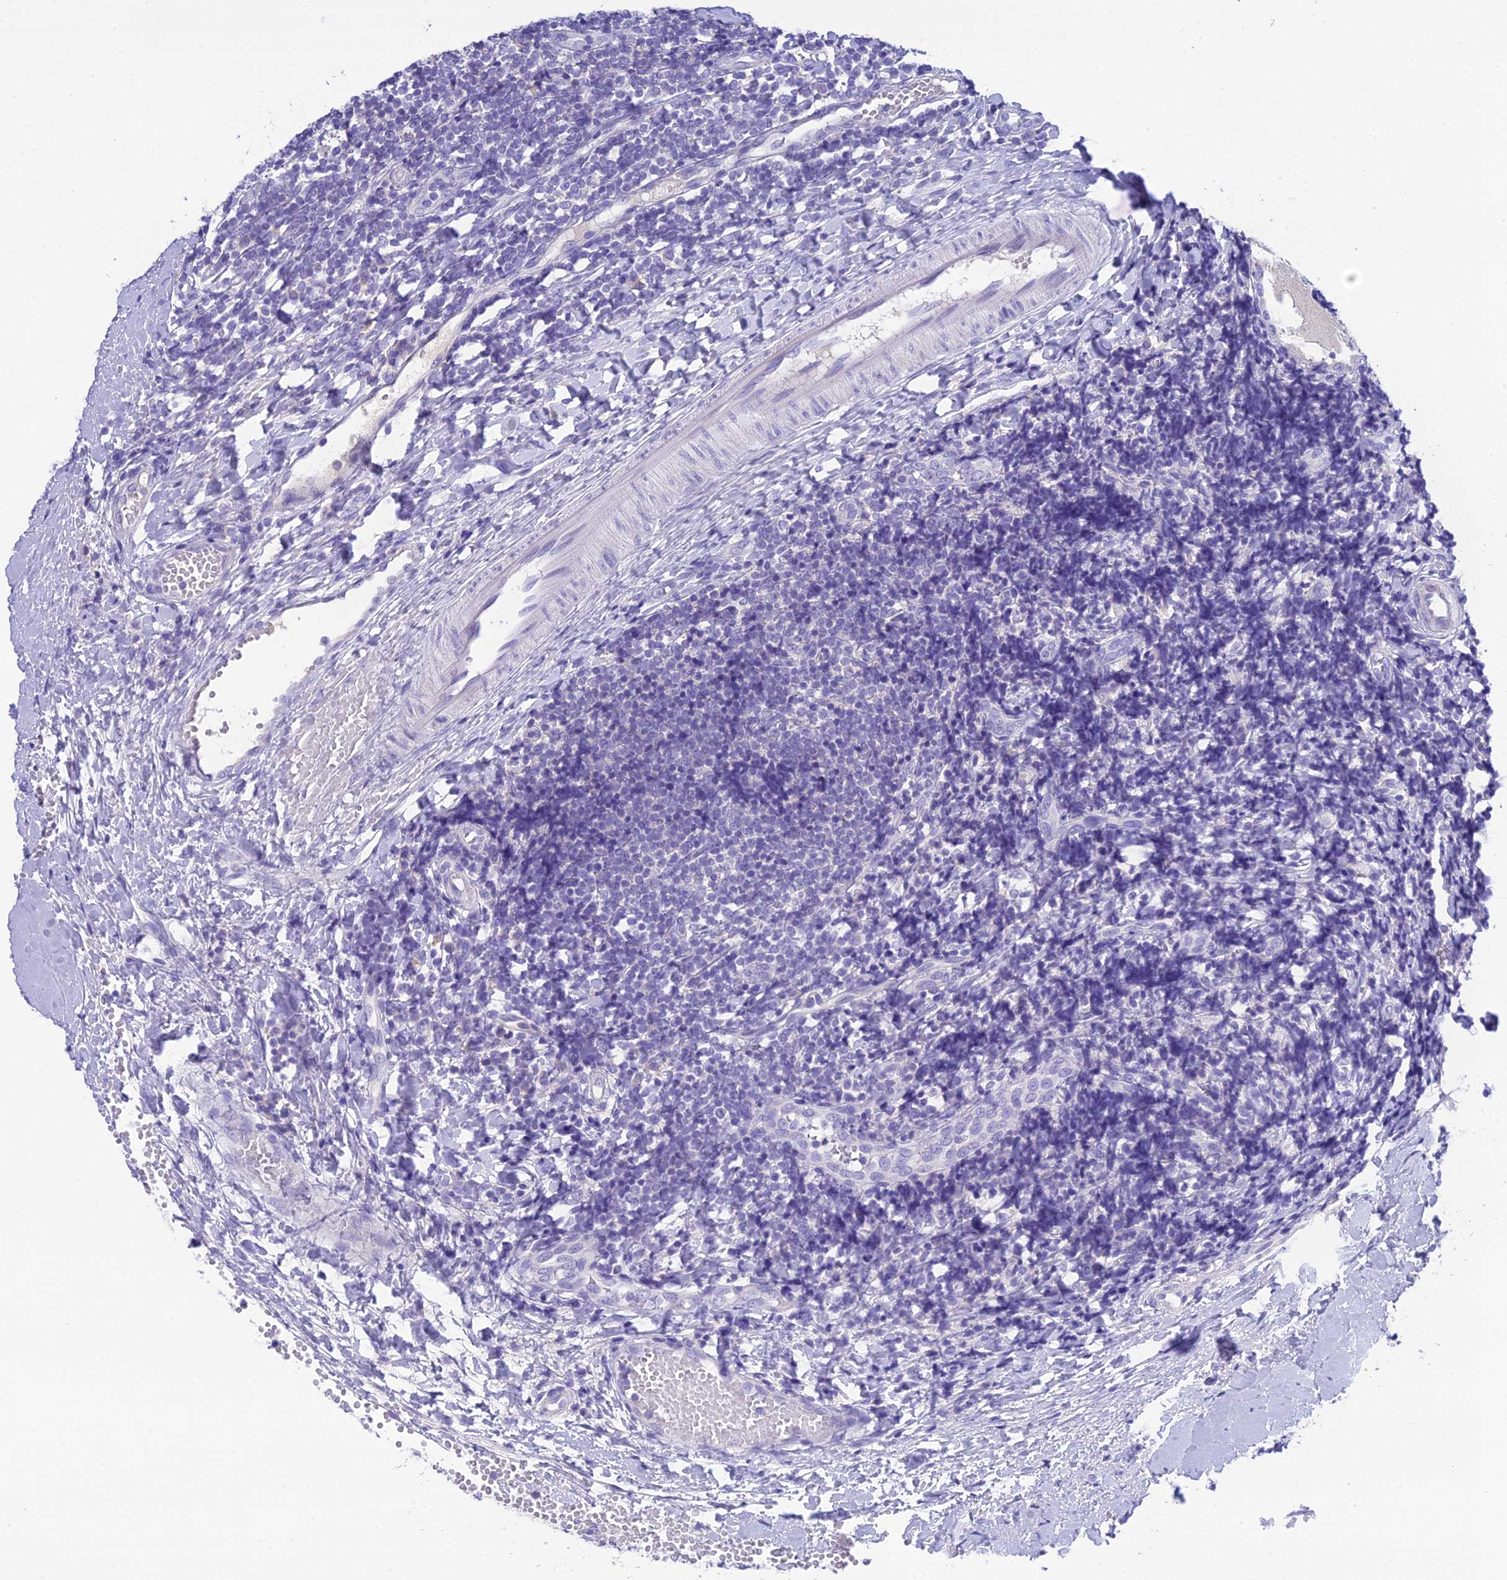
{"staining": {"intensity": "negative", "quantity": "none", "location": "none"}, "tissue": "tonsil", "cell_type": "Germinal center cells", "image_type": "normal", "snomed": [{"axis": "morphology", "description": "Normal tissue, NOS"}, {"axis": "topography", "description": "Tonsil"}], "caption": "Human tonsil stained for a protein using immunohistochemistry (IHC) exhibits no staining in germinal center cells.", "gene": "KIAA0408", "patient": {"sex": "female", "age": 19}}